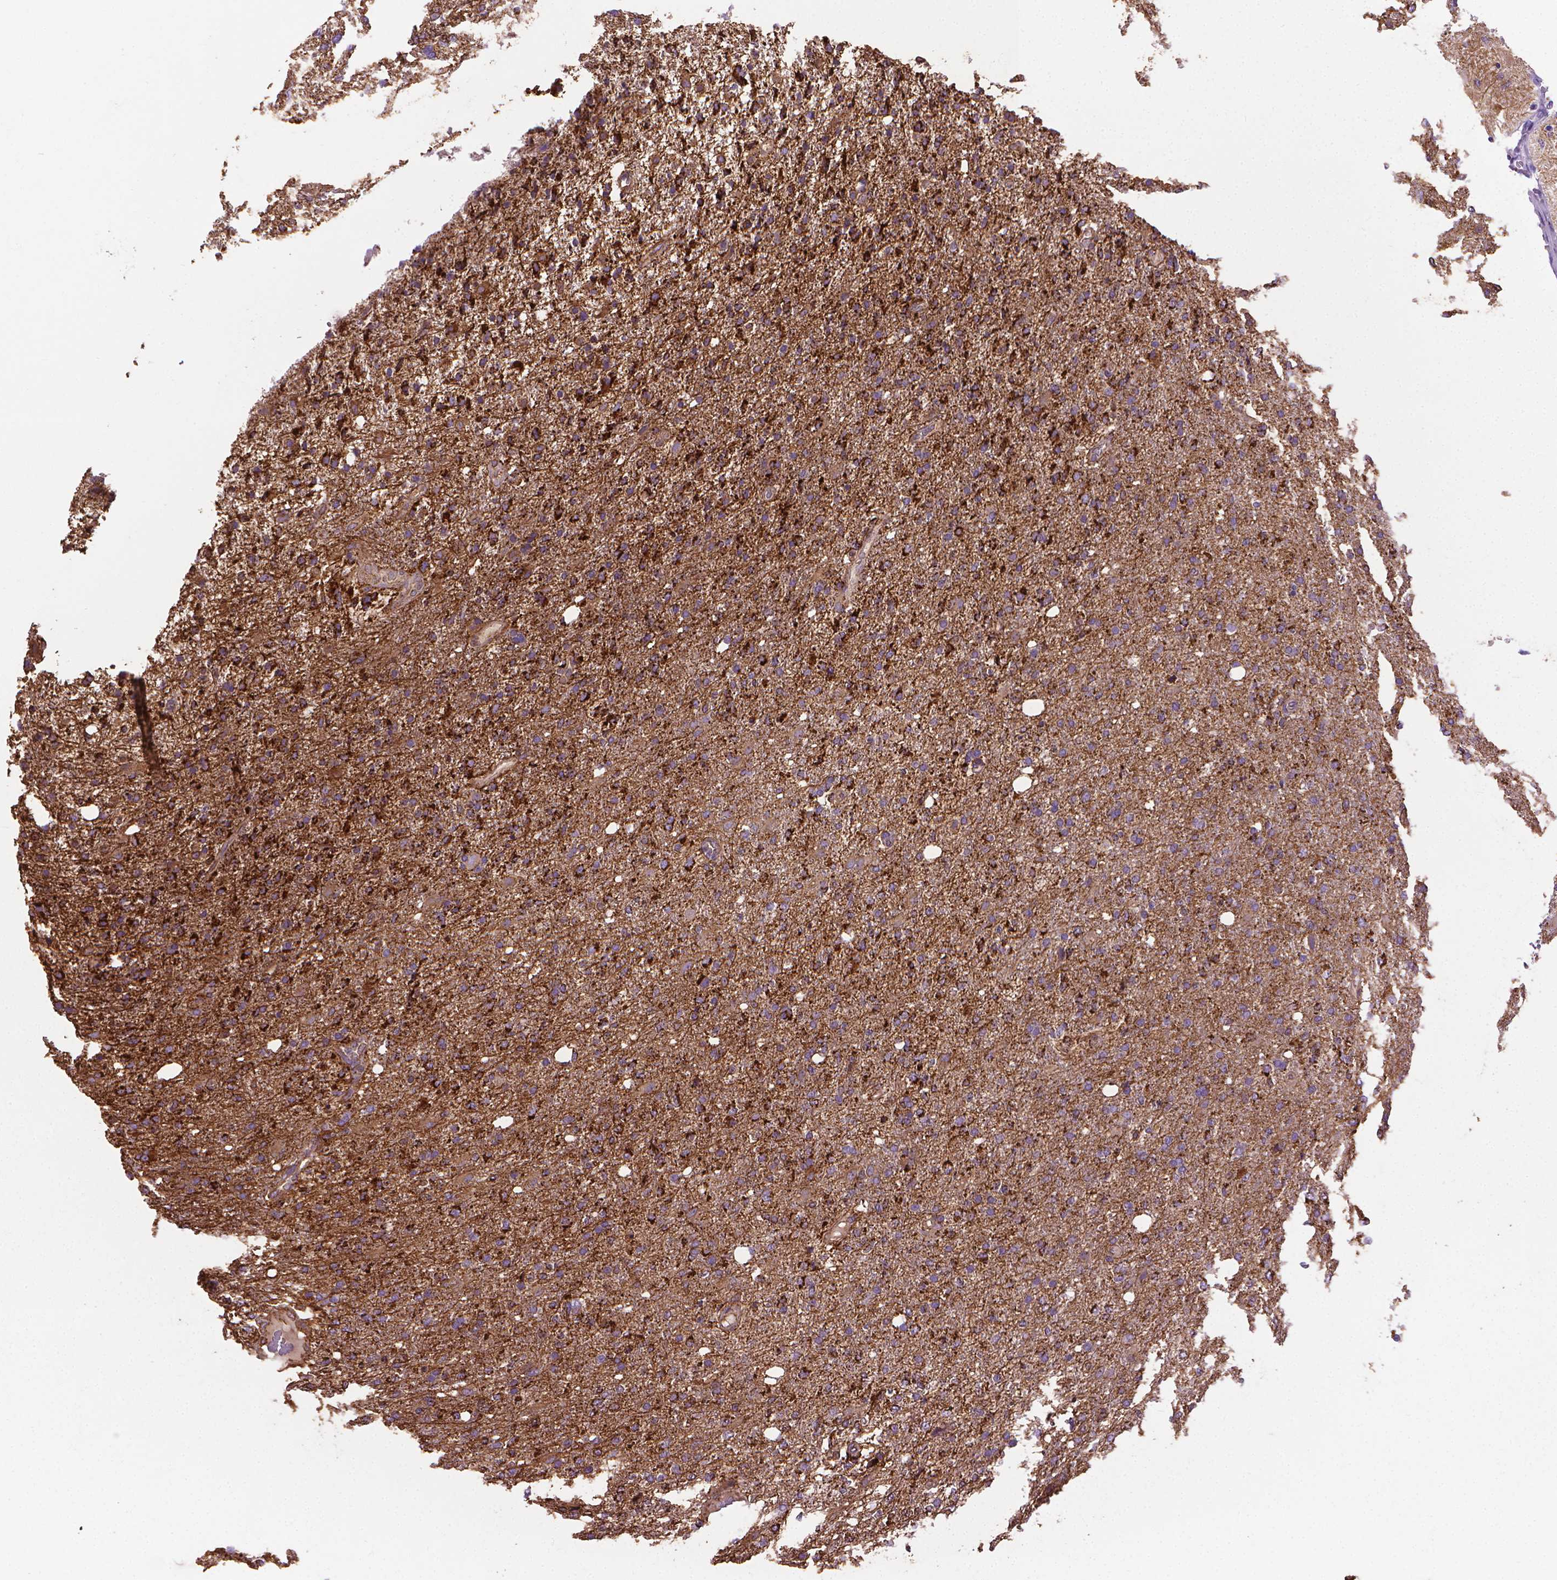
{"staining": {"intensity": "strong", "quantity": "<25%", "location": "cytoplasmic/membranous"}, "tissue": "glioma", "cell_type": "Tumor cells", "image_type": "cancer", "snomed": [{"axis": "morphology", "description": "Glioma, malignant, High grade"}, {"axis": "topography", "description": "Cerebral cortex"}], "caption": "Glioma stained for a protein (brown) exhibits strong cytoplasmic/membranous positive expression in approximately <25% of tumor cells.", "gene": "SLC51B", "patient": {"sex": "male", "age": 70}}